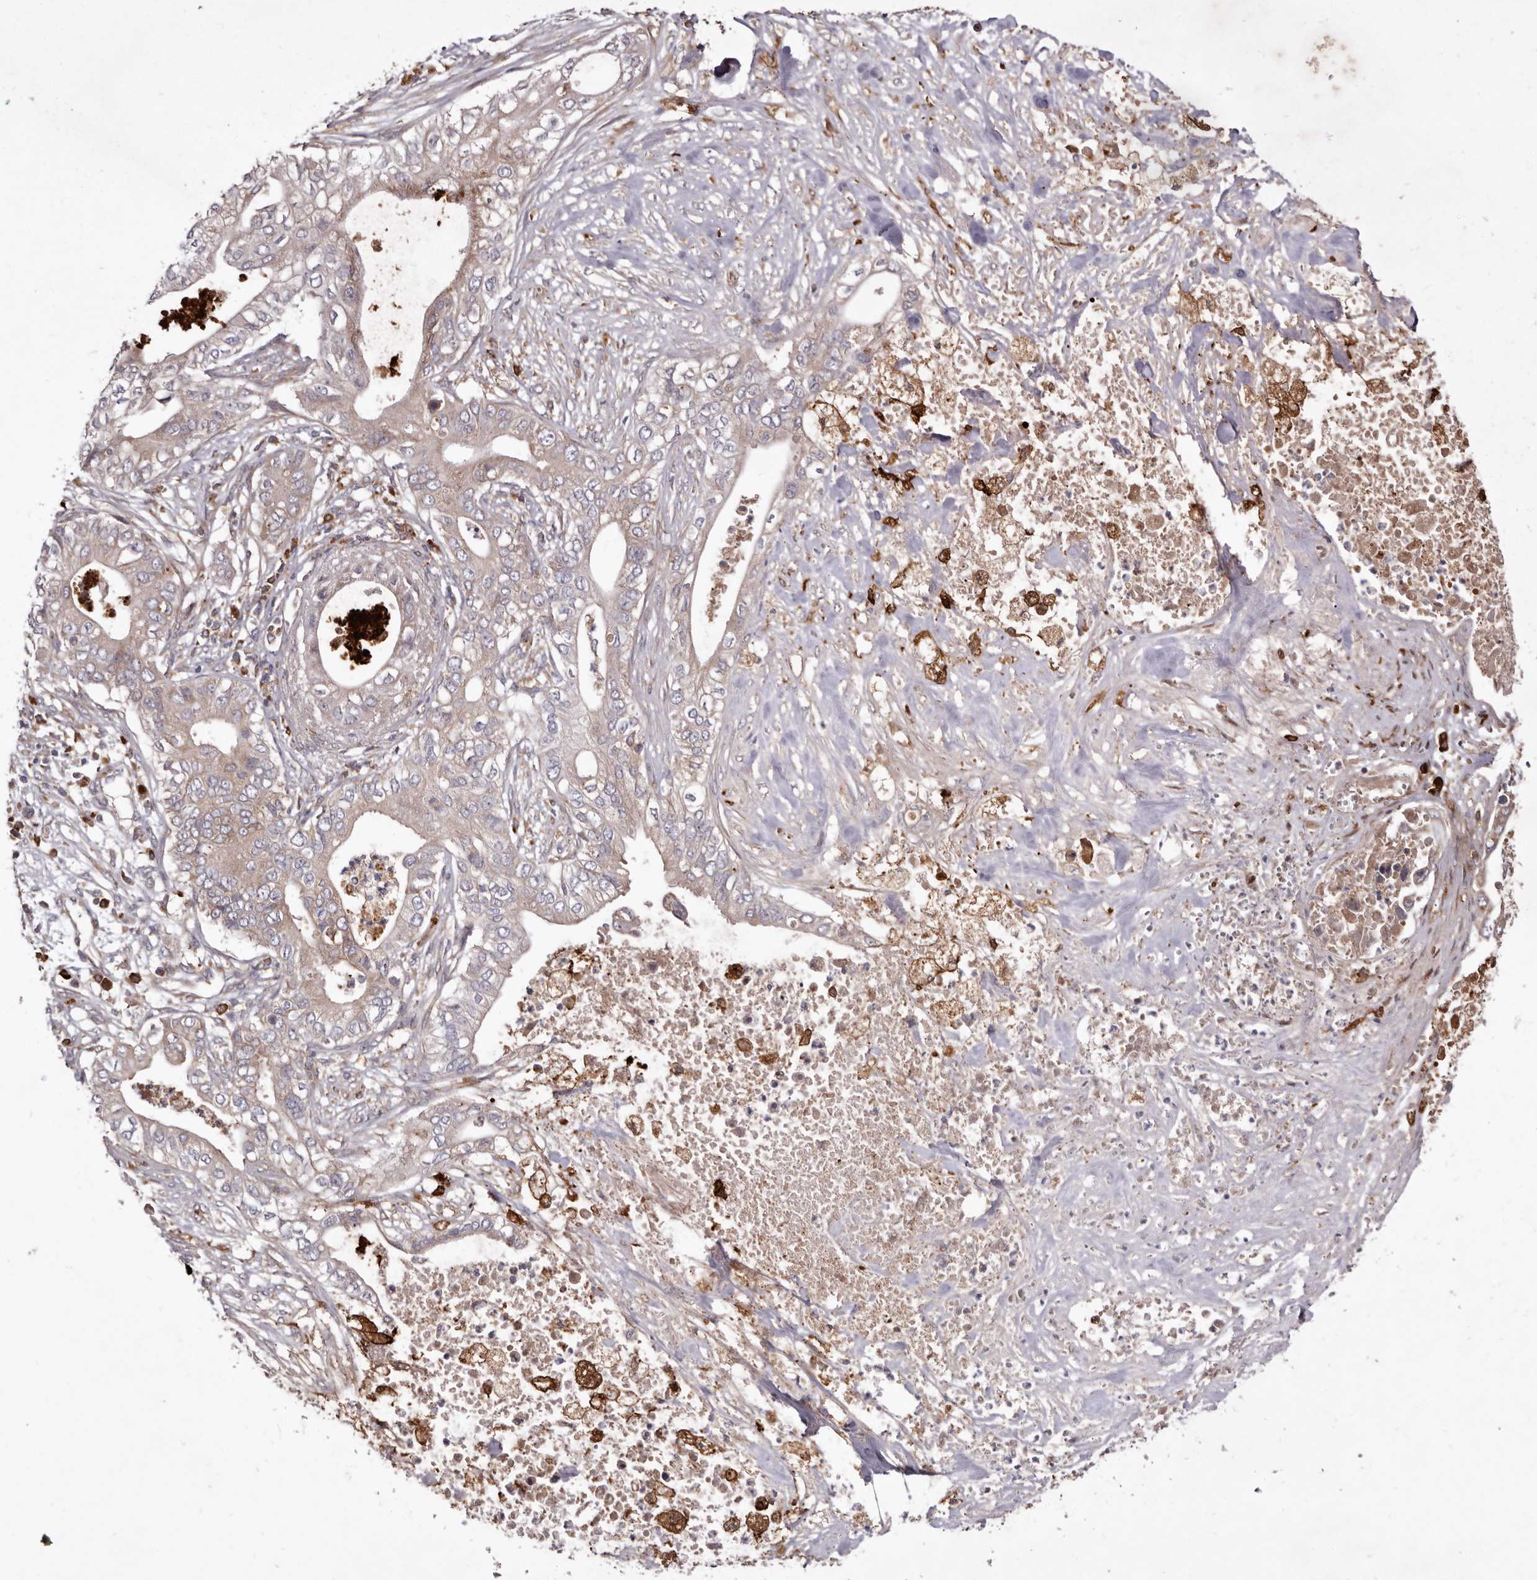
{"staining": {"intensity": "negative", "quantity": "none", "location": "none"}, "tissue": "pancreatic cancer", "cell_type": "Tumor cells", "image_type": "cancer", "snomed": [{"axis": "morphology", "description": "Adenocarcinoma, NOS"}, {"axis": "topography", "description": "Pancreas"}], "caption": "The micrograph demonstrates no significant staining in tumor cells of pancreatic cancer.", "gene": "GOT1L1", "patient": {"sex": "female", "age": 78}}